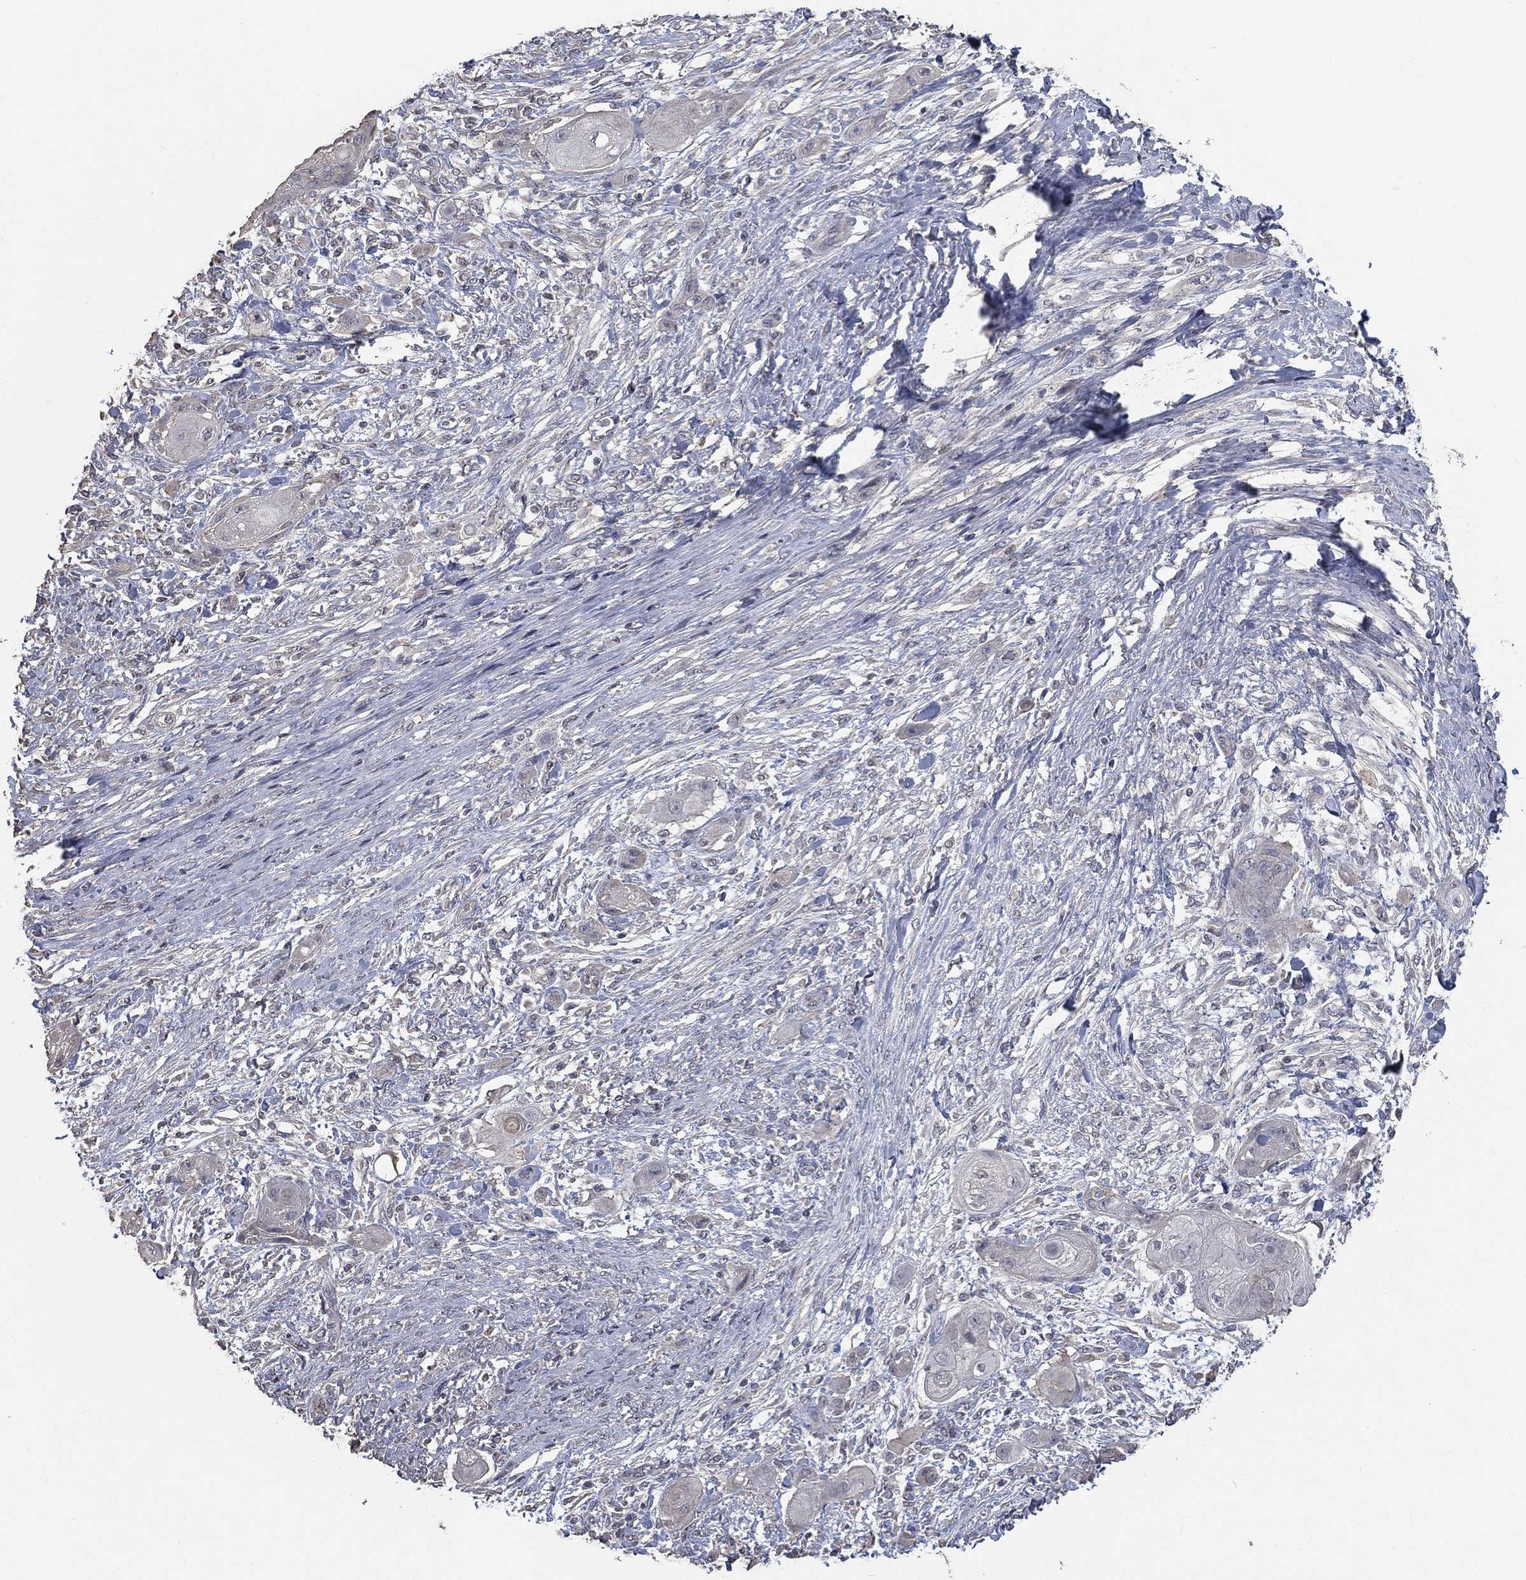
{"staining": {"intensity": "negative", "quantity": "none", "location": "none"}, "tissue": "skin cancer", "cell_type": "Tumor cells", "image_type": "cancer", "snomed": [{"axis": "morphology", "description": "Squamous cell carcinoma, NOS"}, {"axis": "topography", "description": "Skin"}], "caption": "Immunohistochemistry (IHC) micrograph of human skin cancer (squamous cell carcinoma) stained for a protein (brown), which shows no staining in tumor cells. The staining was performed using DAB to visualize the protein expression in brown, while the nuclei were stained in blue with hematoxylin (Magnification: 20x).", "gene": "SNAP25", "patient": {"sex": "male", "age": 62}}